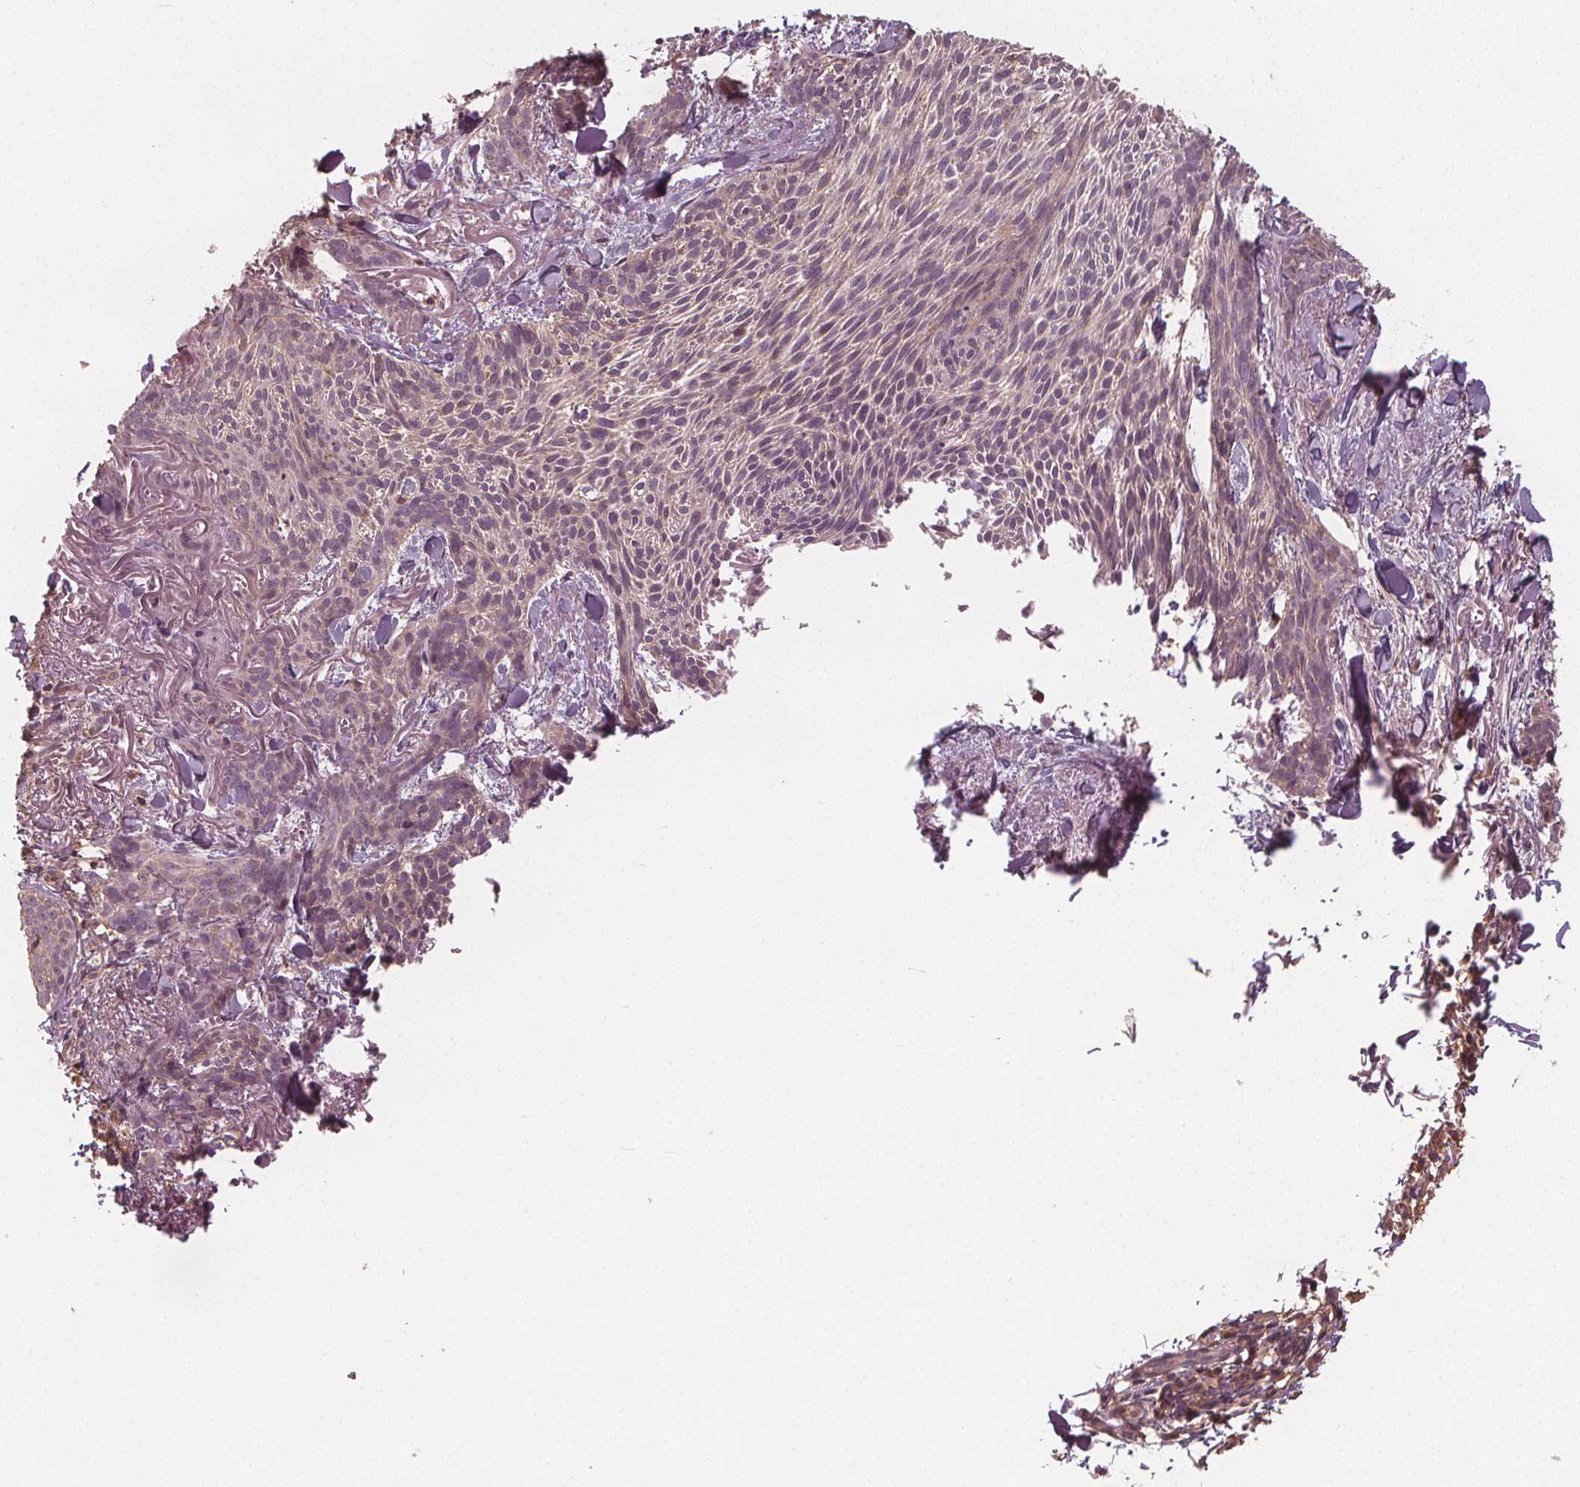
{"staining": {"intensity": "weak", "quantity": "<25%", "location": "cytoplasmic/membranous"}, "tissue": "skin cancer", "cell_type": "Tumor cells", "image_type": "cancer", "snomed": [{"axis": "morphology", "description": "Basal cell carcinoma"}, {"axis": "topography", "description": "Skin"}], "caption": "A high-resolution micrograph shows immunohistochemistry (IHC) staining of skin basal cell carcinoma, which exhibits no significant staining in tumor cells. (DAB immunohistochemistry (IHC) with hematoxylin counter stain).", "gene": "GNB2", "patient": {"sex": "female", "age": 78}}